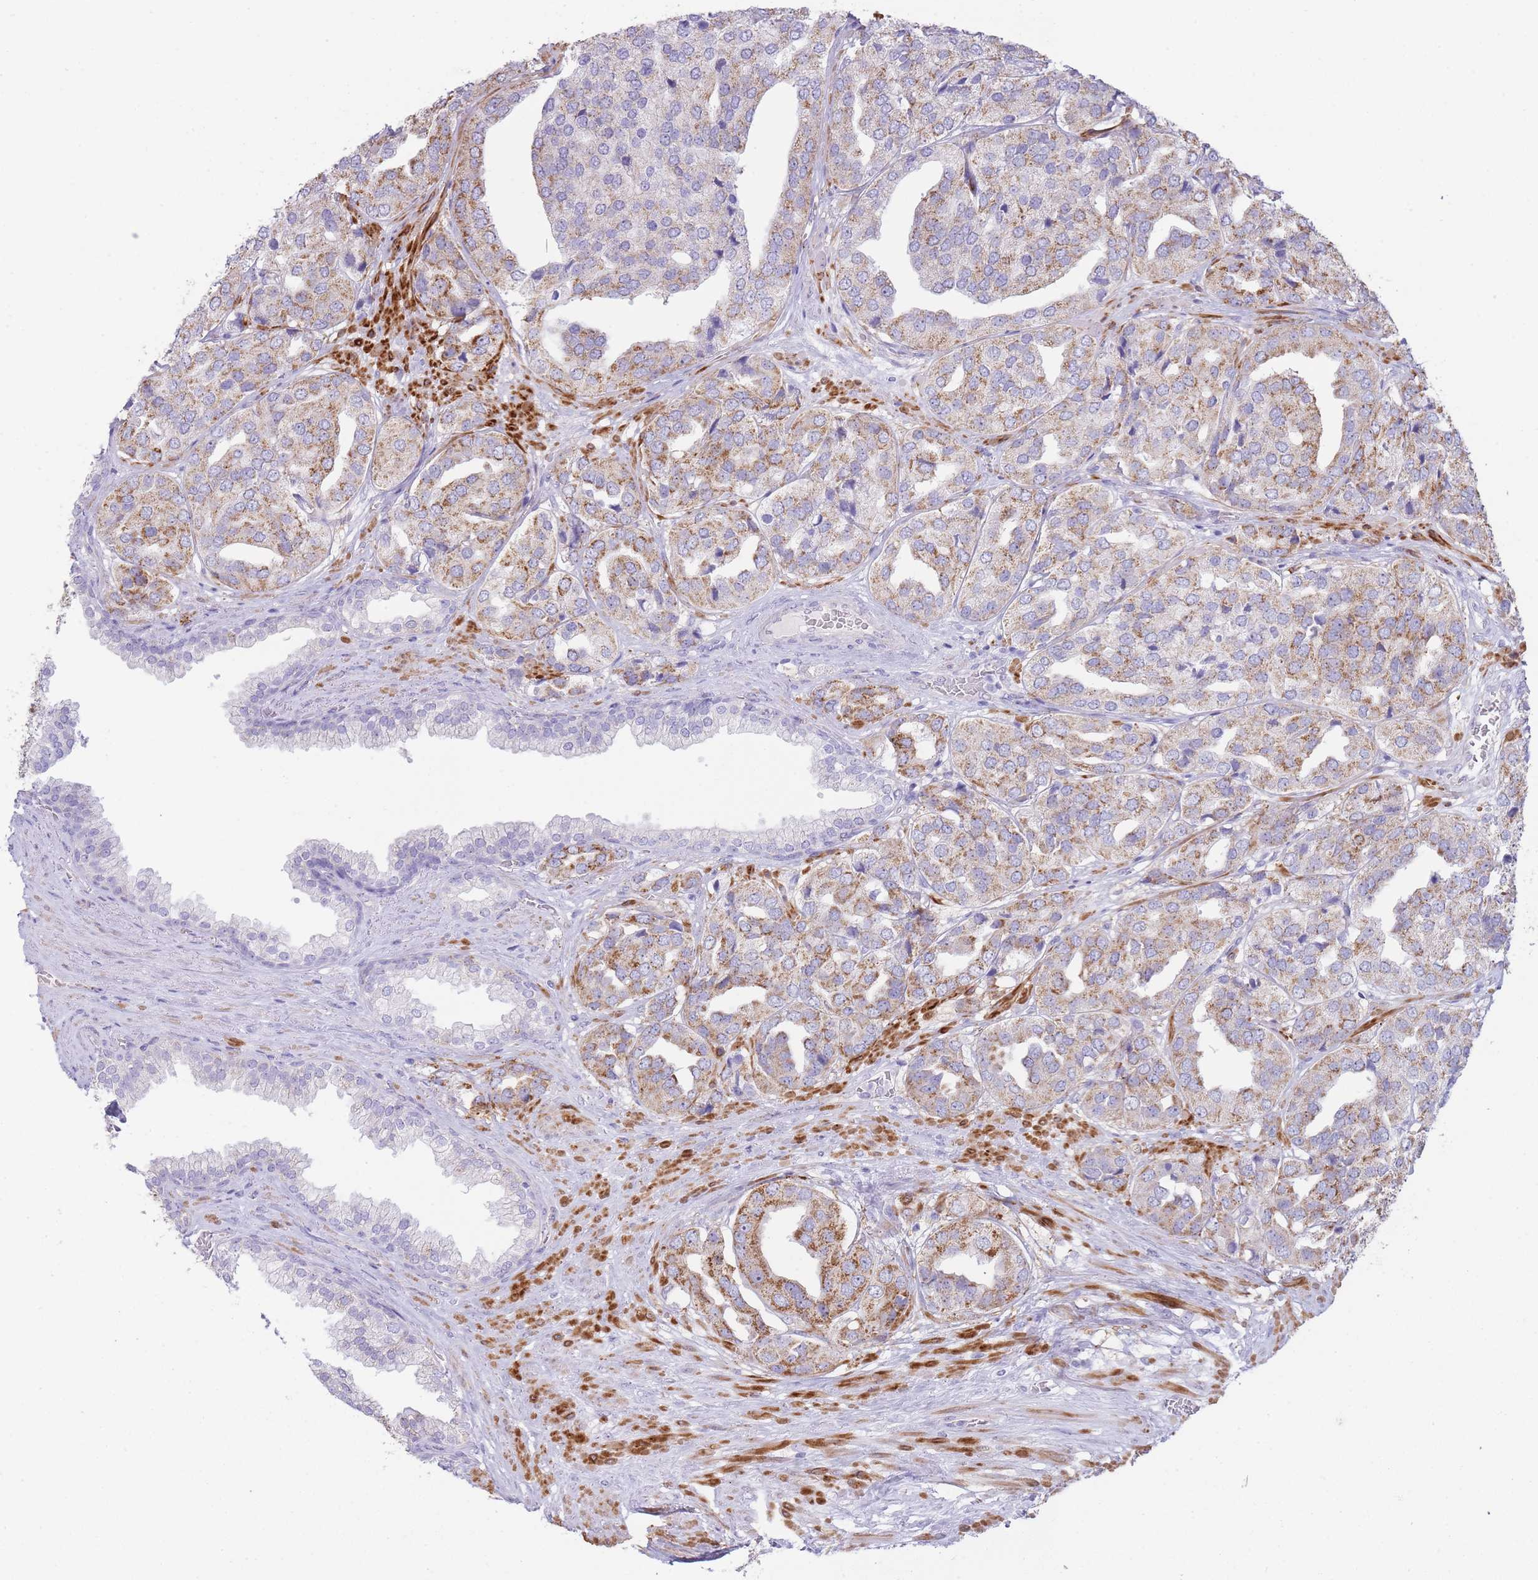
{"staining": {"intensity": "moderate", "quantity": ">75%", "location": "cytoplasmic/membranous"}, "tissue": "prostate cancer", "cell_type": "Tumor cells", "image_type": "cancer", "snomed": [{"axis": "morphology", "description": "Adenocarcinoma, High grade"}, {"axis": "topography", "description": "Prostate"}], "caption": "This image demonstrates prostate cancer (adenocarcinoma (high-grade)) stained with immunohistochemistry to label a protein in brown. The cytoplasmic/membranous of tumor cells show moderate positivity for the protein. Nuclei are counter-stained blue.", "gene": "UTP14A", "patient": {"sex": "male", "age": 63}}